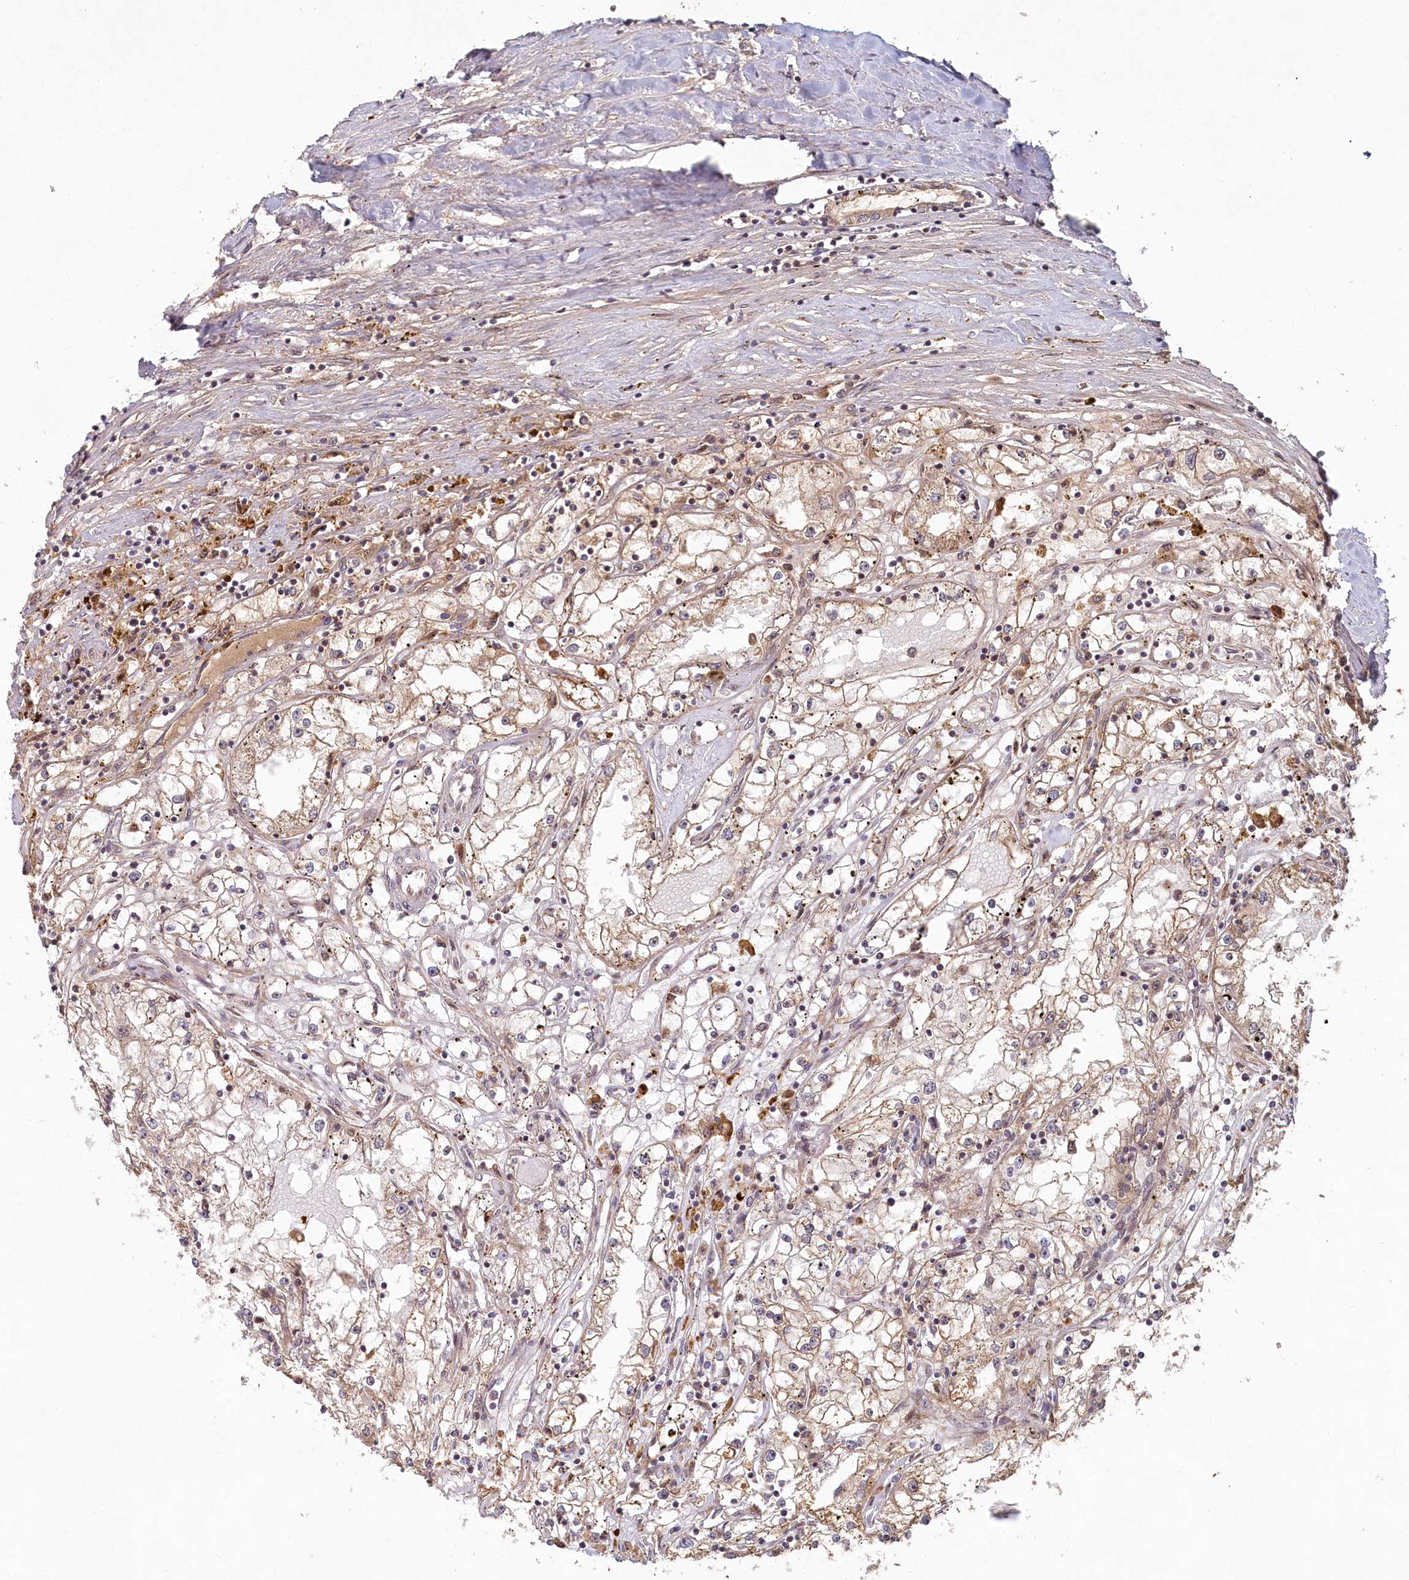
{"staining": {"intensity": "weak", "quantity": "25%-75%", "location": "cytoplasmic/membranous"}, "tissue": "renal cancer", "cell_type": "Tumor cells", "image_type": "cancer", "snomed": [{"axis": "morphology", "description": "Adenocarcinoma, NOS"}, {"axis": "topography", "description": "Kidney"}], "caption": "Renal cancer (adenocarcinoma) was stained to show a protein in brown. There is low levels of weak cytoplasmic/membranous expression in approximately 25%-75% of tumor cells. Using DAB (brown) and hematoxylin (blue) stains, captured at high magnification using brightfield microscopy.", "gene": "WAPL", "patient": {"sex": "male", "age": 56}}